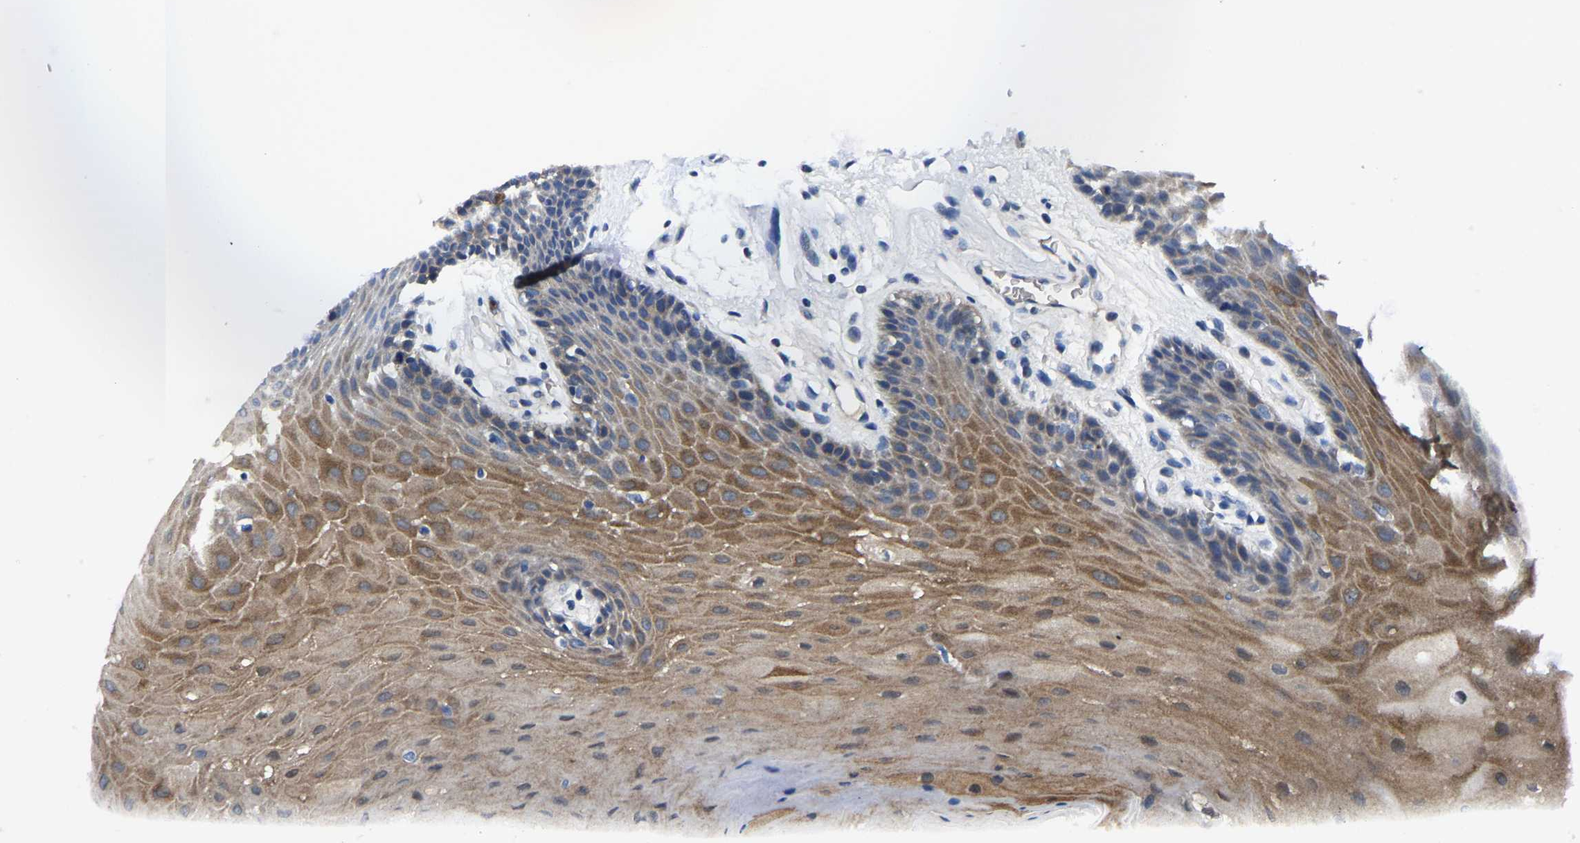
{"staining": {"intensity": "moderate", "quantity": ">75%", "location": "cytoplasmic/membranous"}, "tissue": "oral mucosa", "cell_type": "Squamous epithelial cells", "image_type": "normal", "snomed": [{"axis": "morphology", "description": "Normal tissue, NOS"}, {"axis": "morphology", "description": "Squamous cell carcinoma, NOS"}, {"axis": "topography", "description": "Oral tissue"}, {"axis": "topography", "description": "Head-Neck"}], "caption": "Oral mucosa stained with DAB immunohistochemistry exhibits medium levels of moderate cytoplasmic/membranous staining in approximately >75% of squamous epithelial cells. Nuclei are stained in blue.", "gene": "TOR1B", "patient": {"sex": "male", "age": 71}}